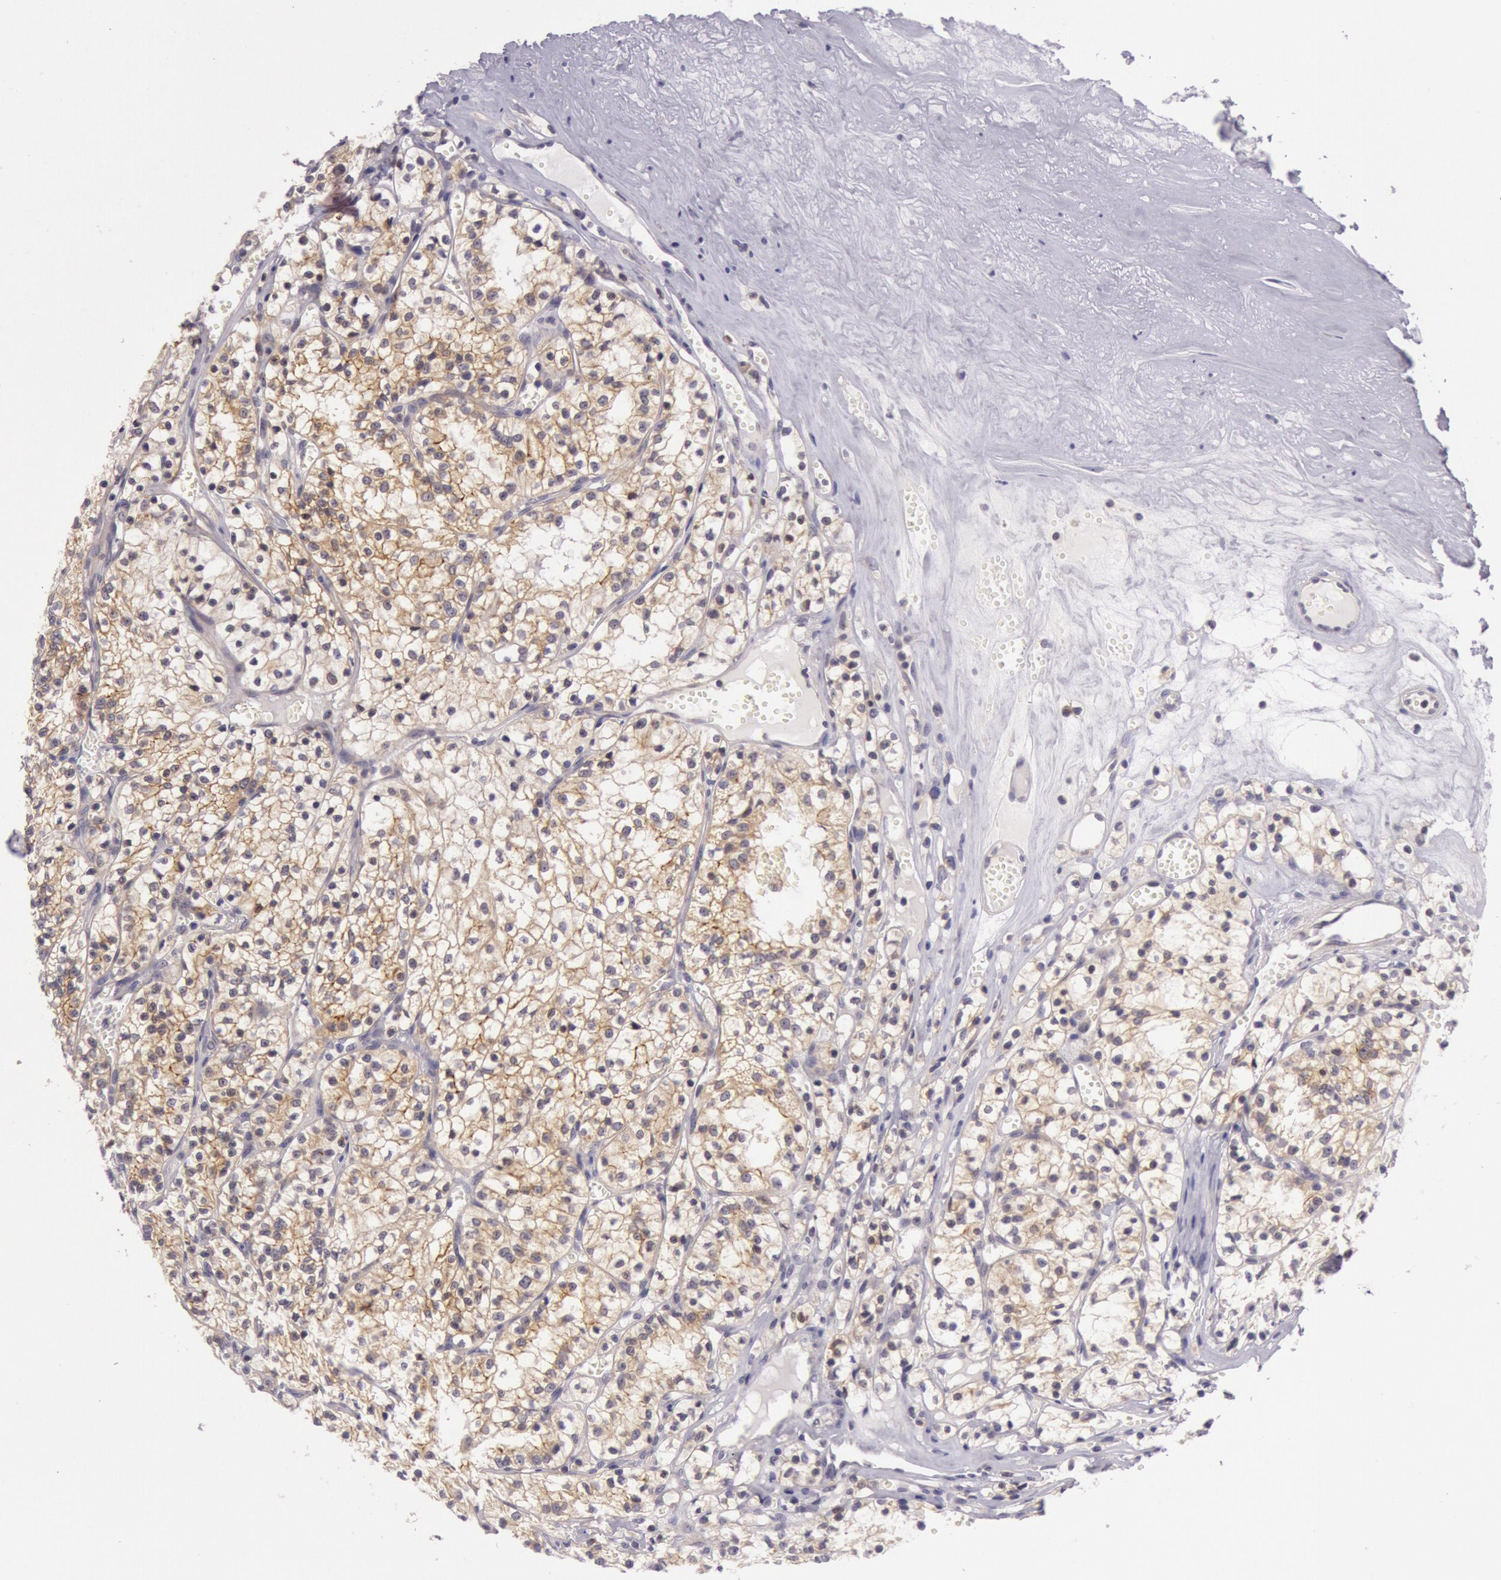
{"staining": {"intensity": "moderate", "quantity": ">75%", "location": "cytoplasmic/membranous"}, "tissue": "renal cancer", "cell_type": "Tumor cells", "image_type": "cancer", "snomed": [{"axis": "morphology", "description": "Adenocarcinoma, NOS"}, {"axis": "topography", "description": "Kidney"}], "caption": "A histopathology image of human renal cancer stained for a protein reveals moderate cytoplasmic/membranous brown staining in tumor cells.", "gene": "CDK16", "patient": {"sex": "male", "age": 61}}